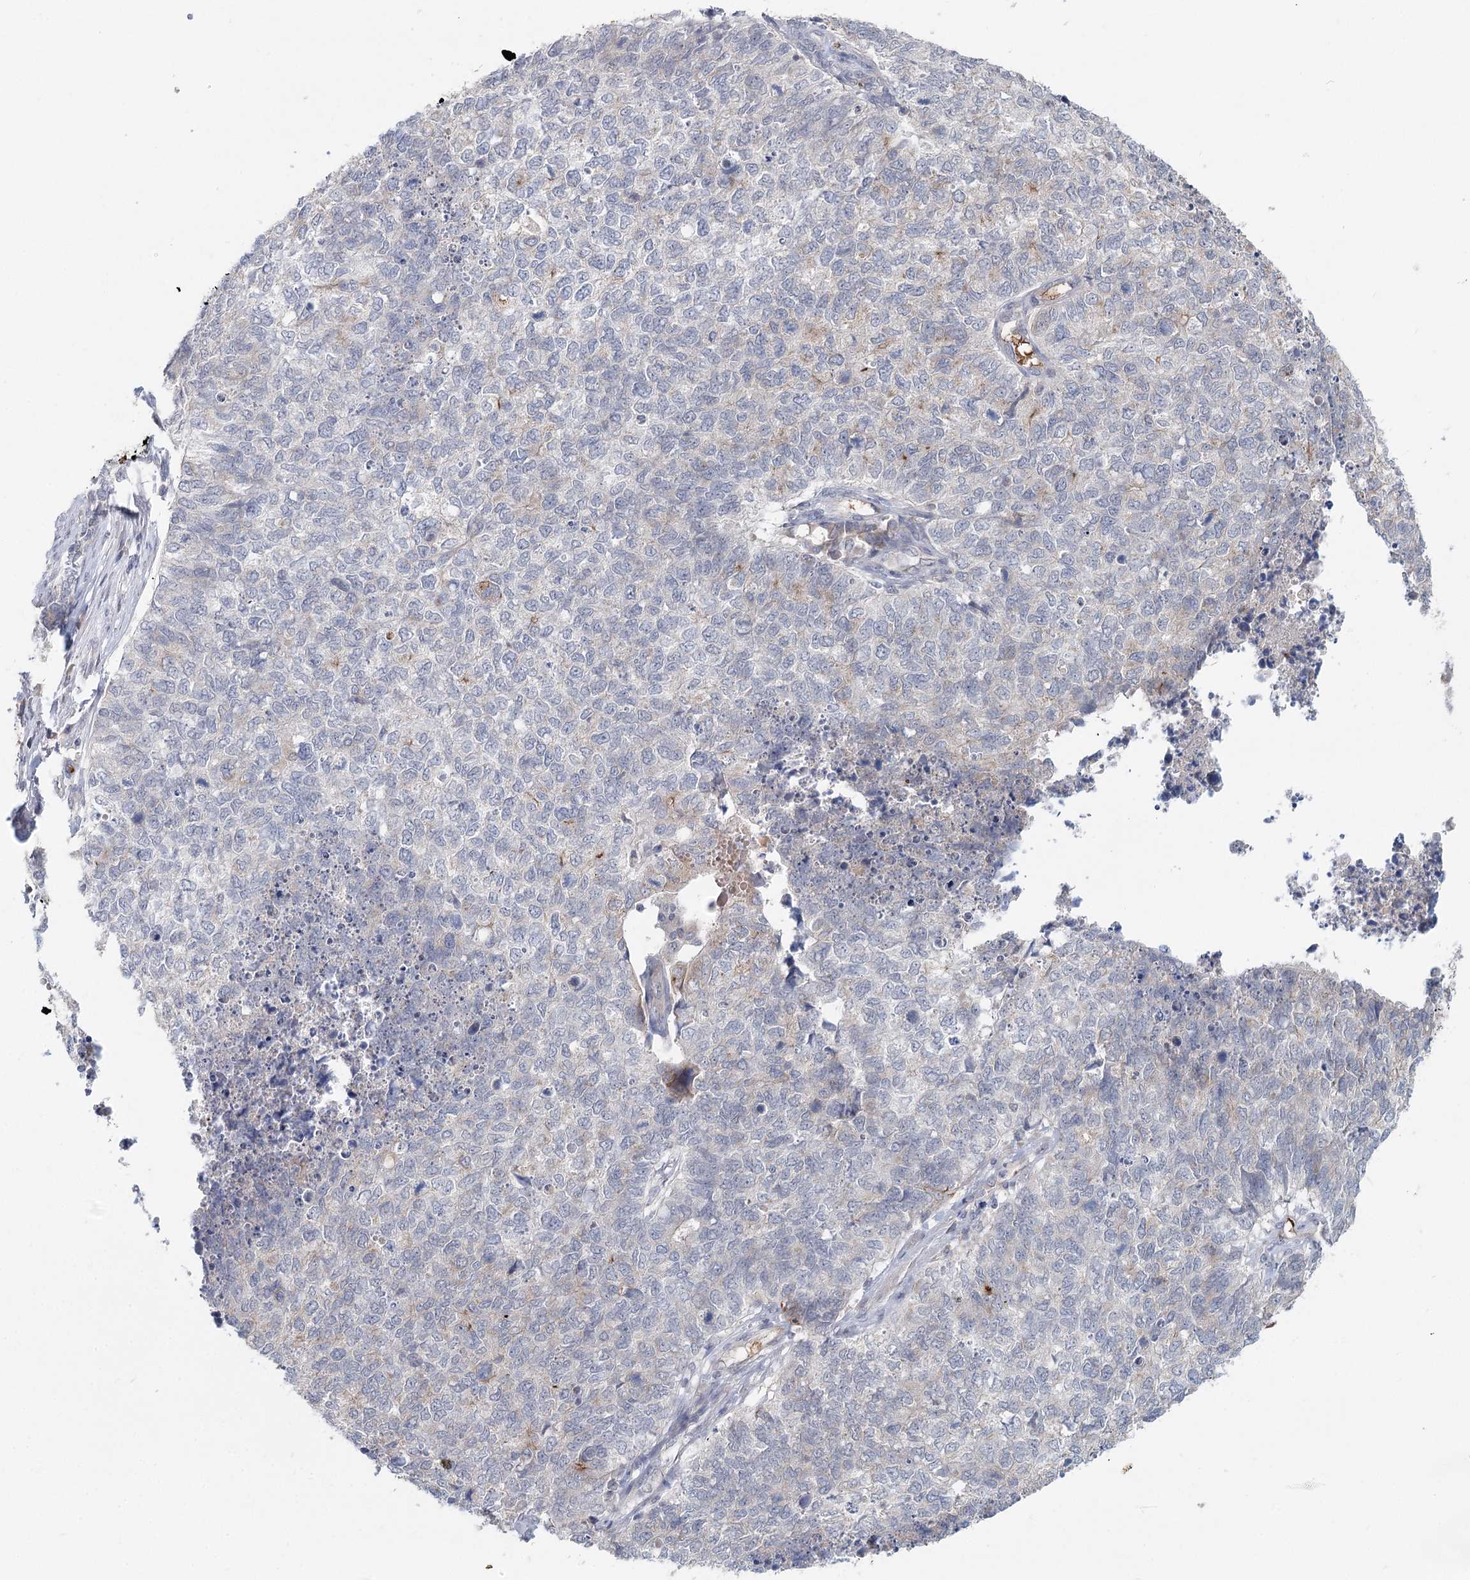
{"staining": {"intensity": "negative", "quantity": "none", "location": "none"}, "tissue": "cervical cancer", "cell_type": "Tumor cells", "image_type": "cancer", "snomed": [{"axis": "morphology", "description": "Squamous cell carcinoma, NOS"}, {"axis": "topography", "description": "Cervix"}], "caption": "This is an IHC histopathology image of cervical cancer. There is no positivity in tumor cells.", "gene": "FBXO7", "patient": {"sex": "female", "age": 63}}